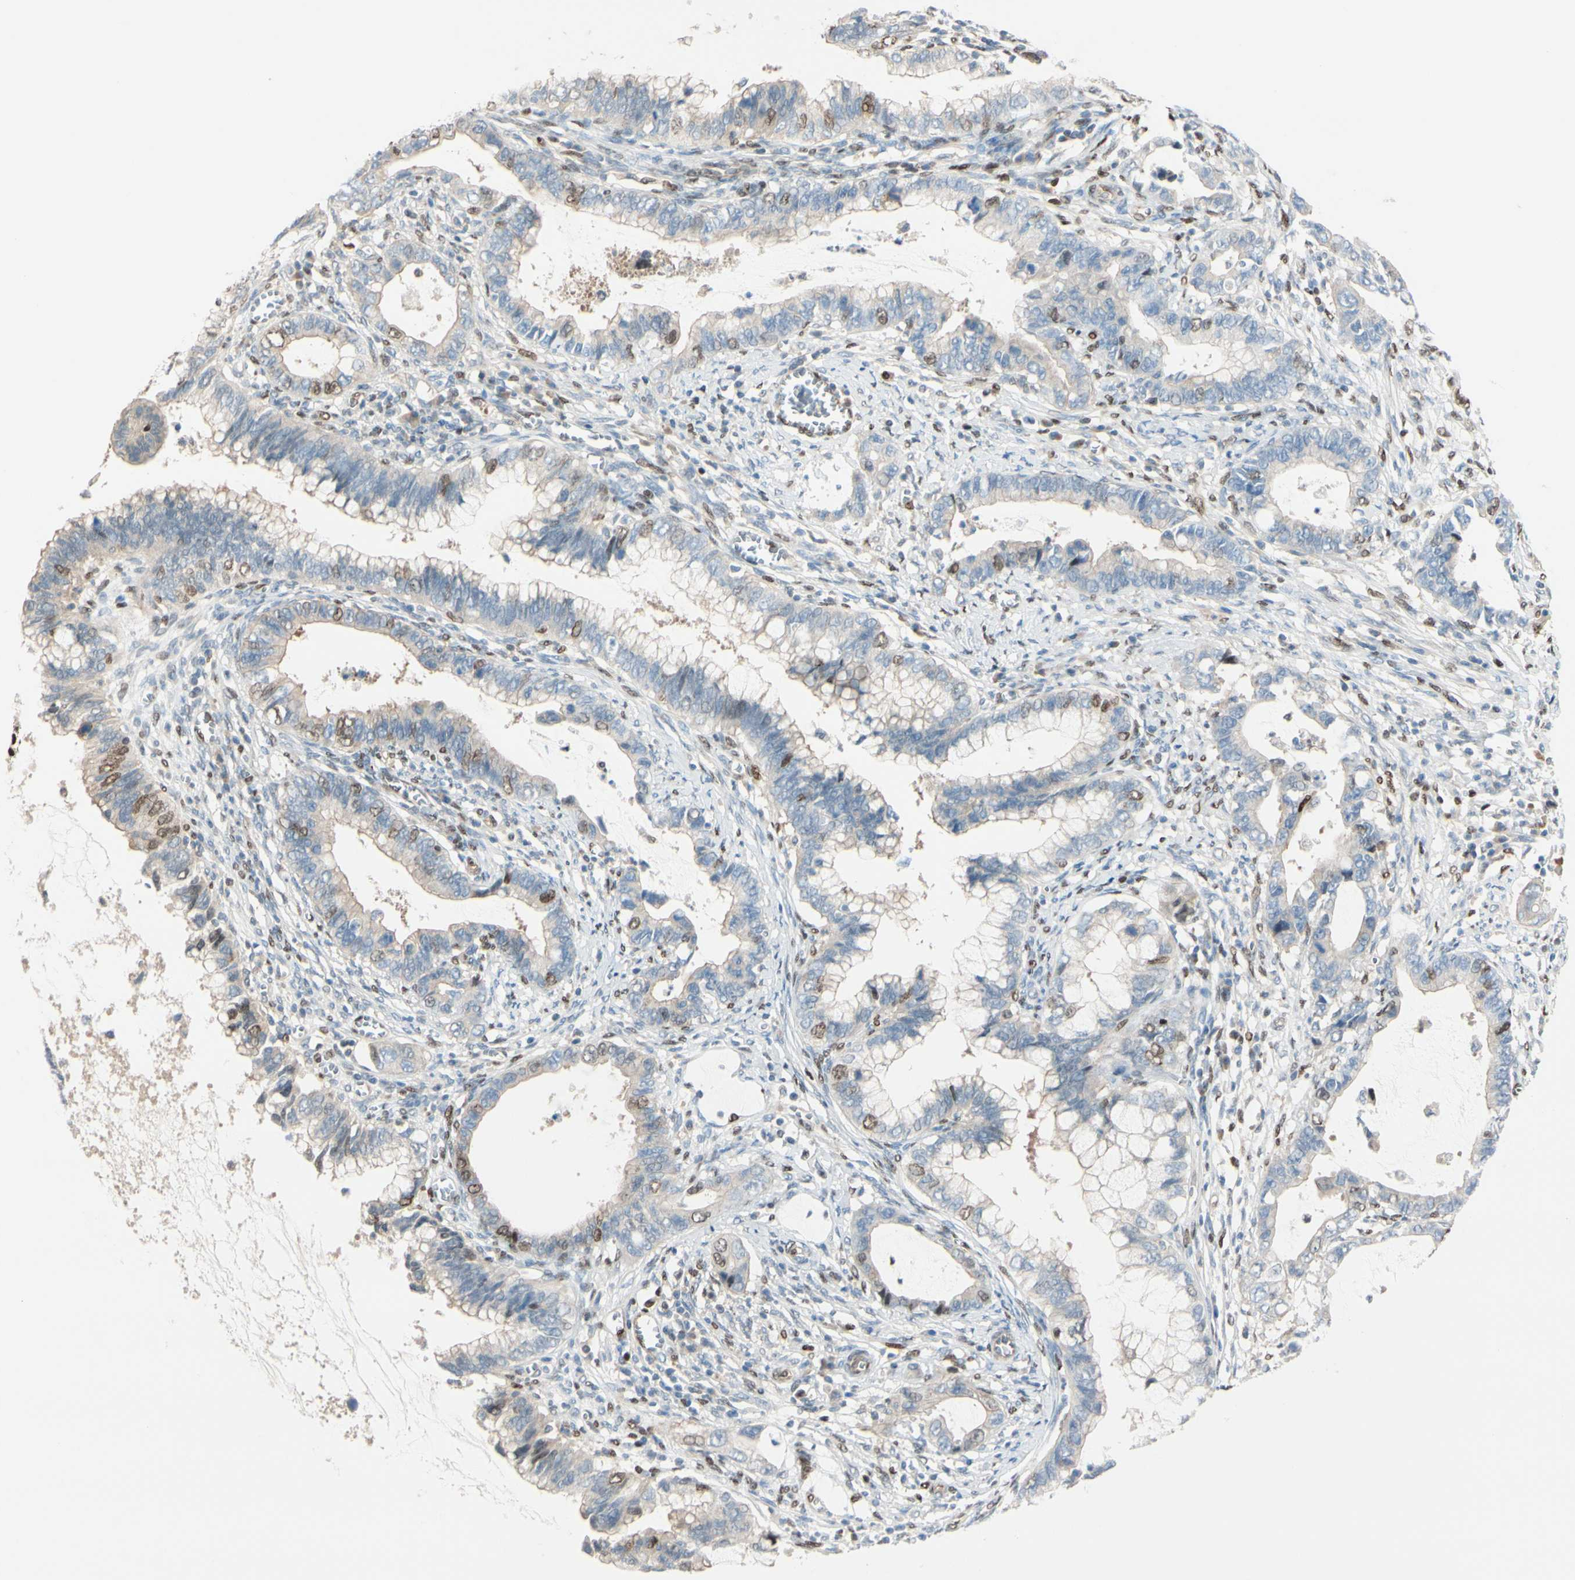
{"staining": {"intensity": "moderate", "quantity": "<25%", "location": "nuclear"}, "tissue": "cervical cancer", "cell_type": "Tumor cells", "image_type": "cancer", "snomed": [{"axis": "morphology", "description": "Adenocarcinoma, NOS"}, {"axis": "topography", "description": "Cervix"}], "caption": "Immunohistochemistry (IHC) (DAB) staining of human cervical cancer reveals moderate nuclear protein staining in about <25% of tumor cells.", "gene": "SUFU", "patient": {"sex": "female", "age": 44}}